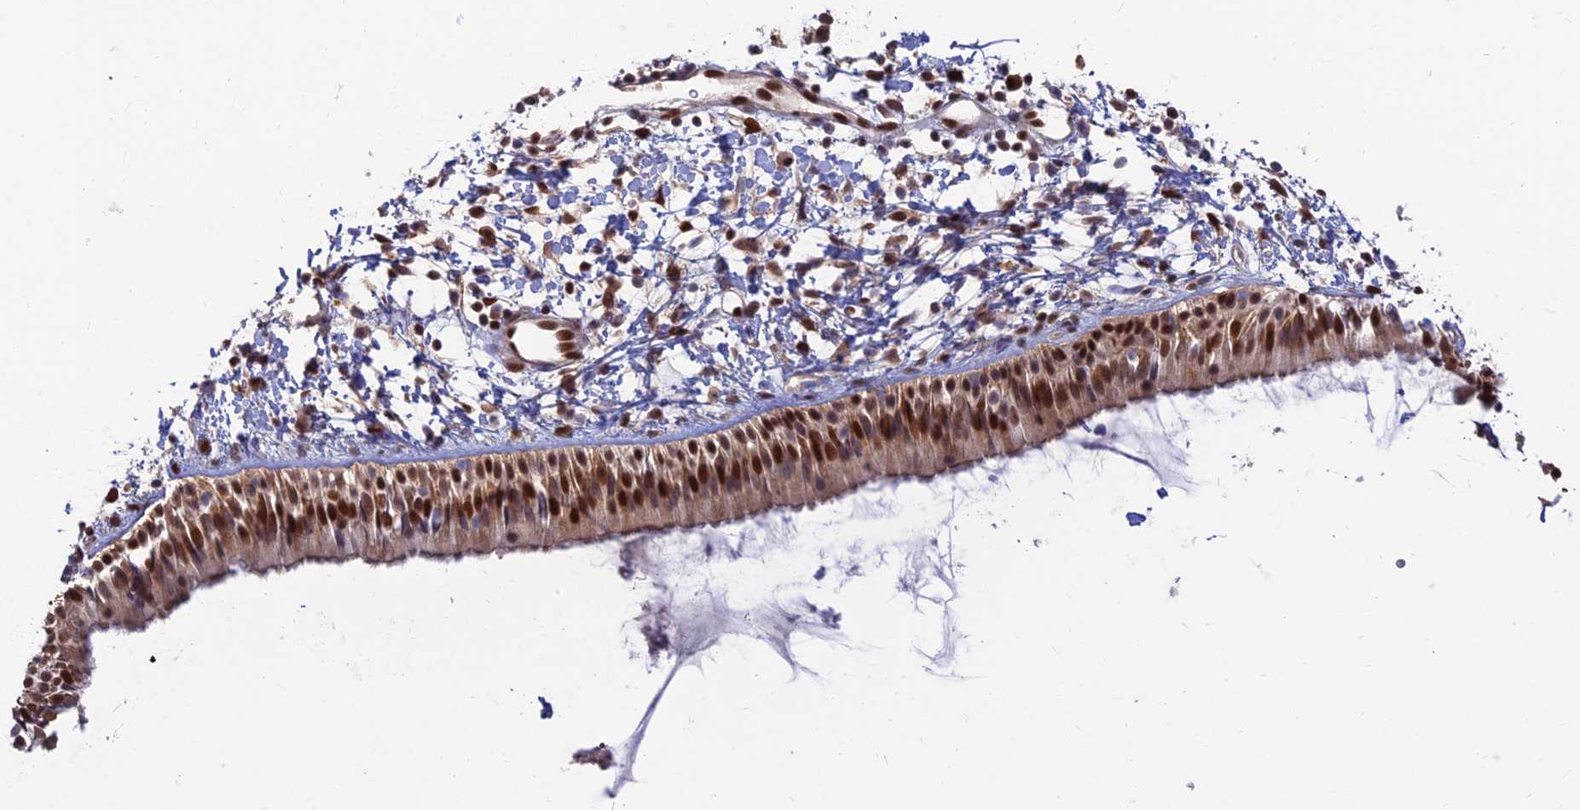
{"staining": {"intensity": "strong", "quantity": ">75%", "location": "cytoplasmic/membranous,nuclear"}, "tissue": "nasopharynx", "cell_type": "Respiratory epithelial cells", "image_type": "normal", "snomed": [{"axis": "morphology", "description": "Normal tissue, NOS"}, {"axis": "topography", "description": "Nasopharynx"}], "caption": "A micrograph of human nasopharynx stained for a protein displays strong cytoplasmic/membranous,nuclear brown staining in respiratory epithelial cells.", "gene": "DNPEP", "patient": {"sex": "male", "age": 22}}